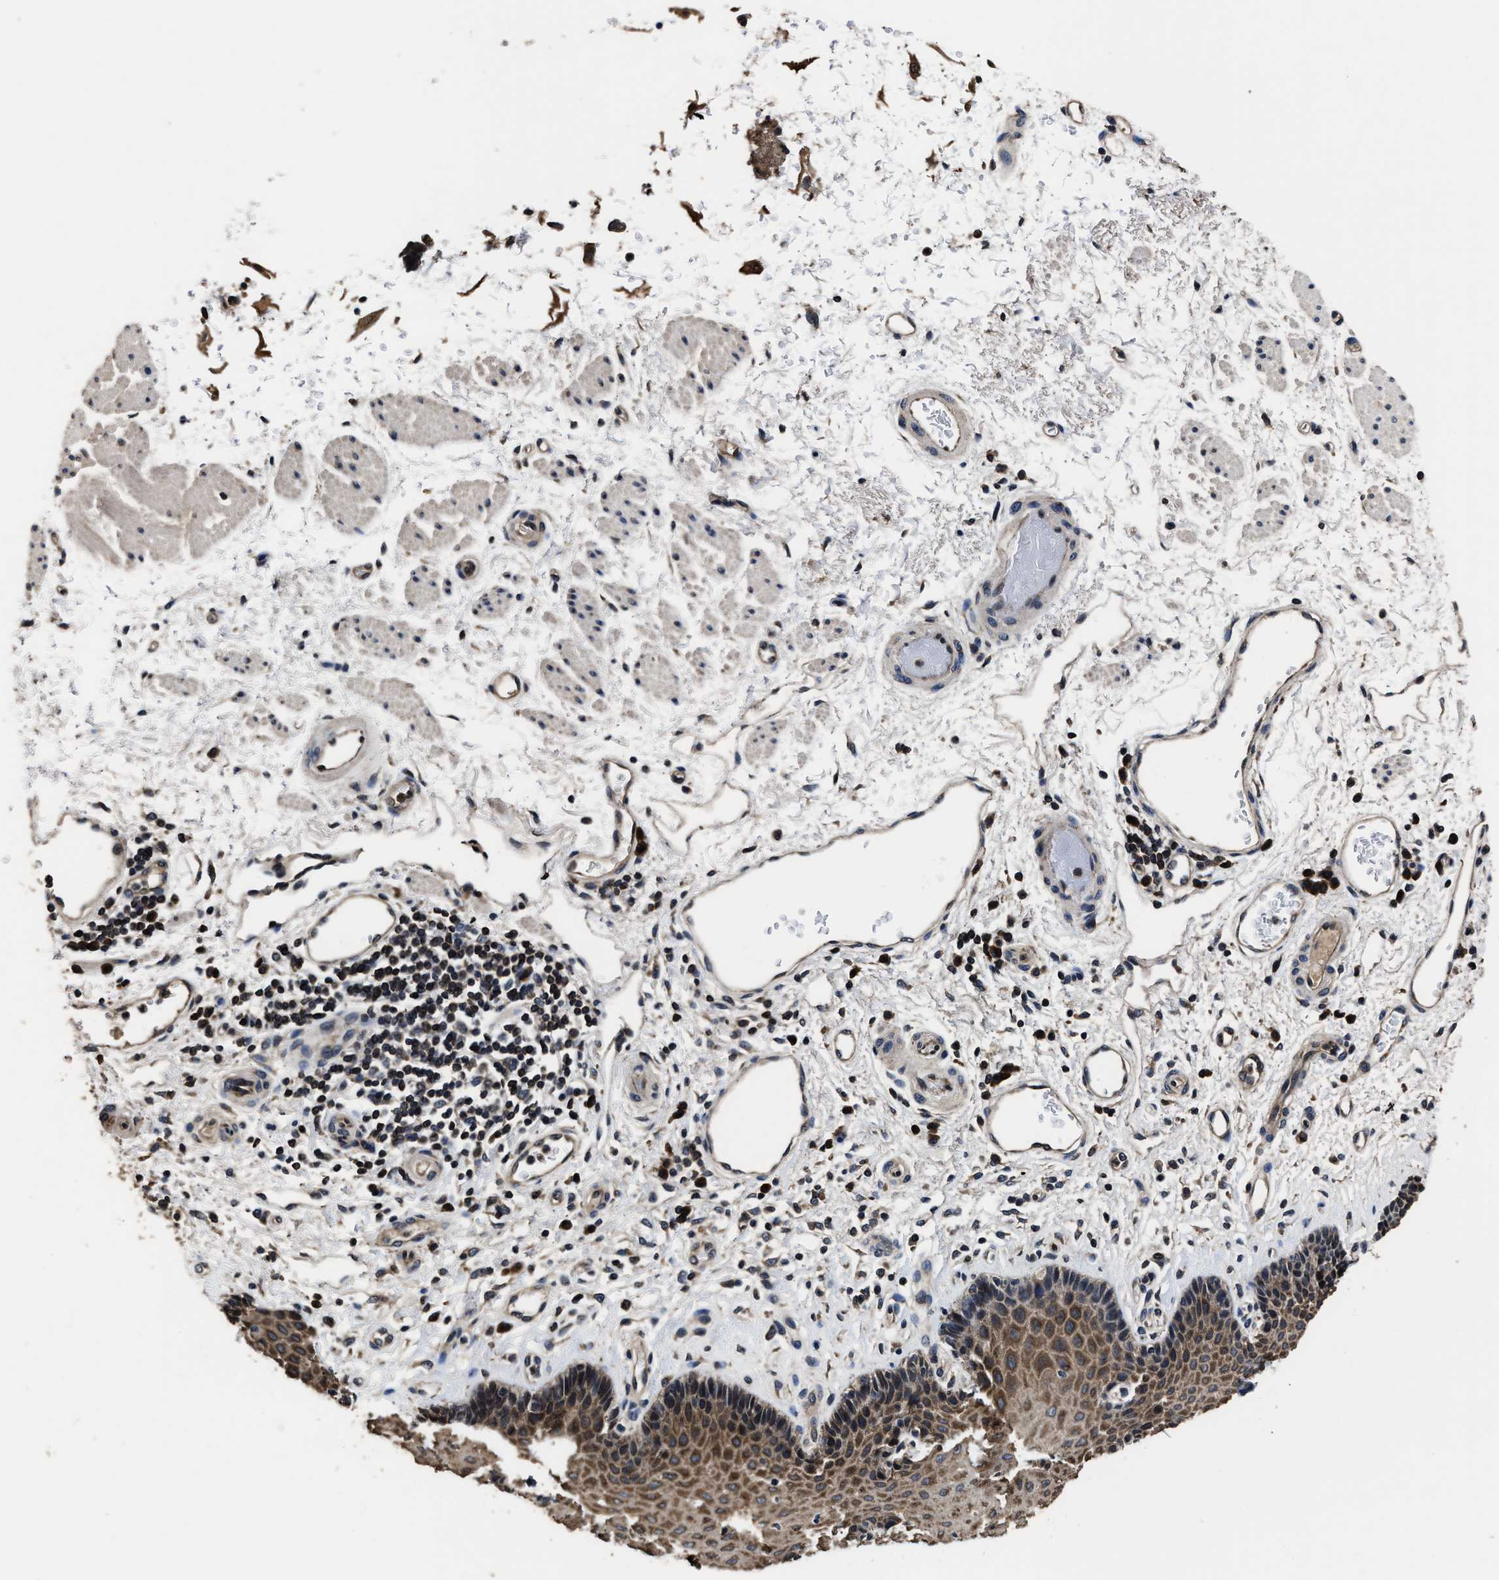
{"staining": {"intensity": "moderate", "quantity": ">75%", "location": "cytoplasmic/membranous"}, "tissue": "esophagus", "cell_type": "Squamous epithelial cells", "image_type": "normal", "snomed": [{"axis": "morphology", "description": "Normal tissue, NOS"}, {"axis": "topography", "description": "Esophagus"}], "caption": "Immunohistochemistry (DAB) staining of unremarkable human esophagus shows moderate cytoplasmic/membranous protein staining in about >75% of squamous epithelial cells. The staining was performed using DAB, with brown indicating positive protein expression. Nuclei are stained blue with hematoxylin.", "gene": "EBAG9", "patient": {"sex": "male", "age": 54}}